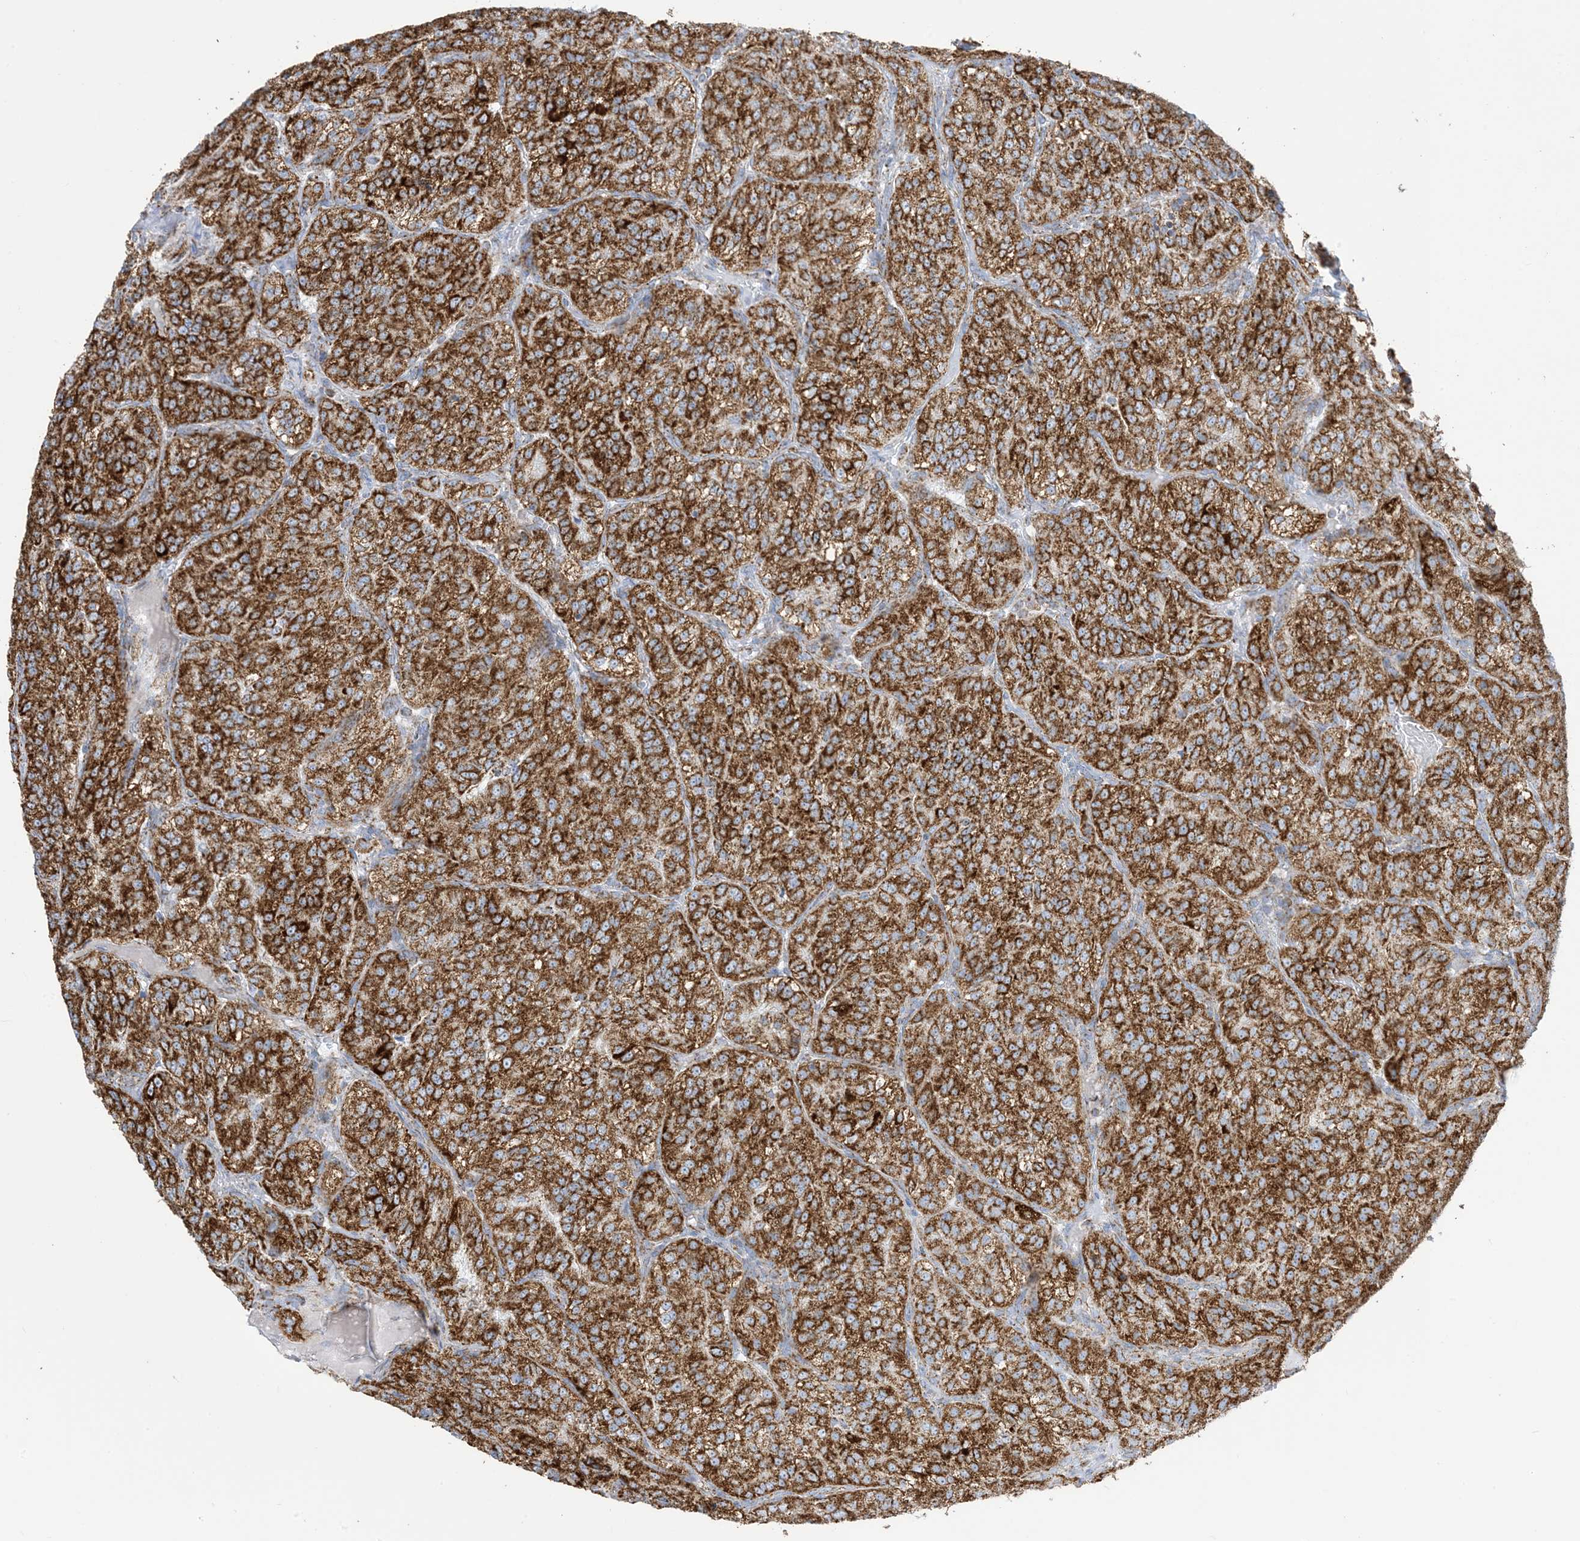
{"staining": {"intensity": "strong", "quantity": ">75%", "location": "cytoplasmic/membranous"}, "tissue": "renal cancer", "cell_type": "Tumor cells", "image_type": "cancer", "snomed": [{"axis": "morphology", "description": "Adenocarcinoma, NOS"}, {"axis": "topography", "description": "Kidney"}], "caption": "IHC (DAB) staining of renal cancer shows strong cytoplasmic/membranous protein expression in about >75% of tumor cells.", "gene": "SAMM50", "patient": {"sex": "female", "age": 63}}